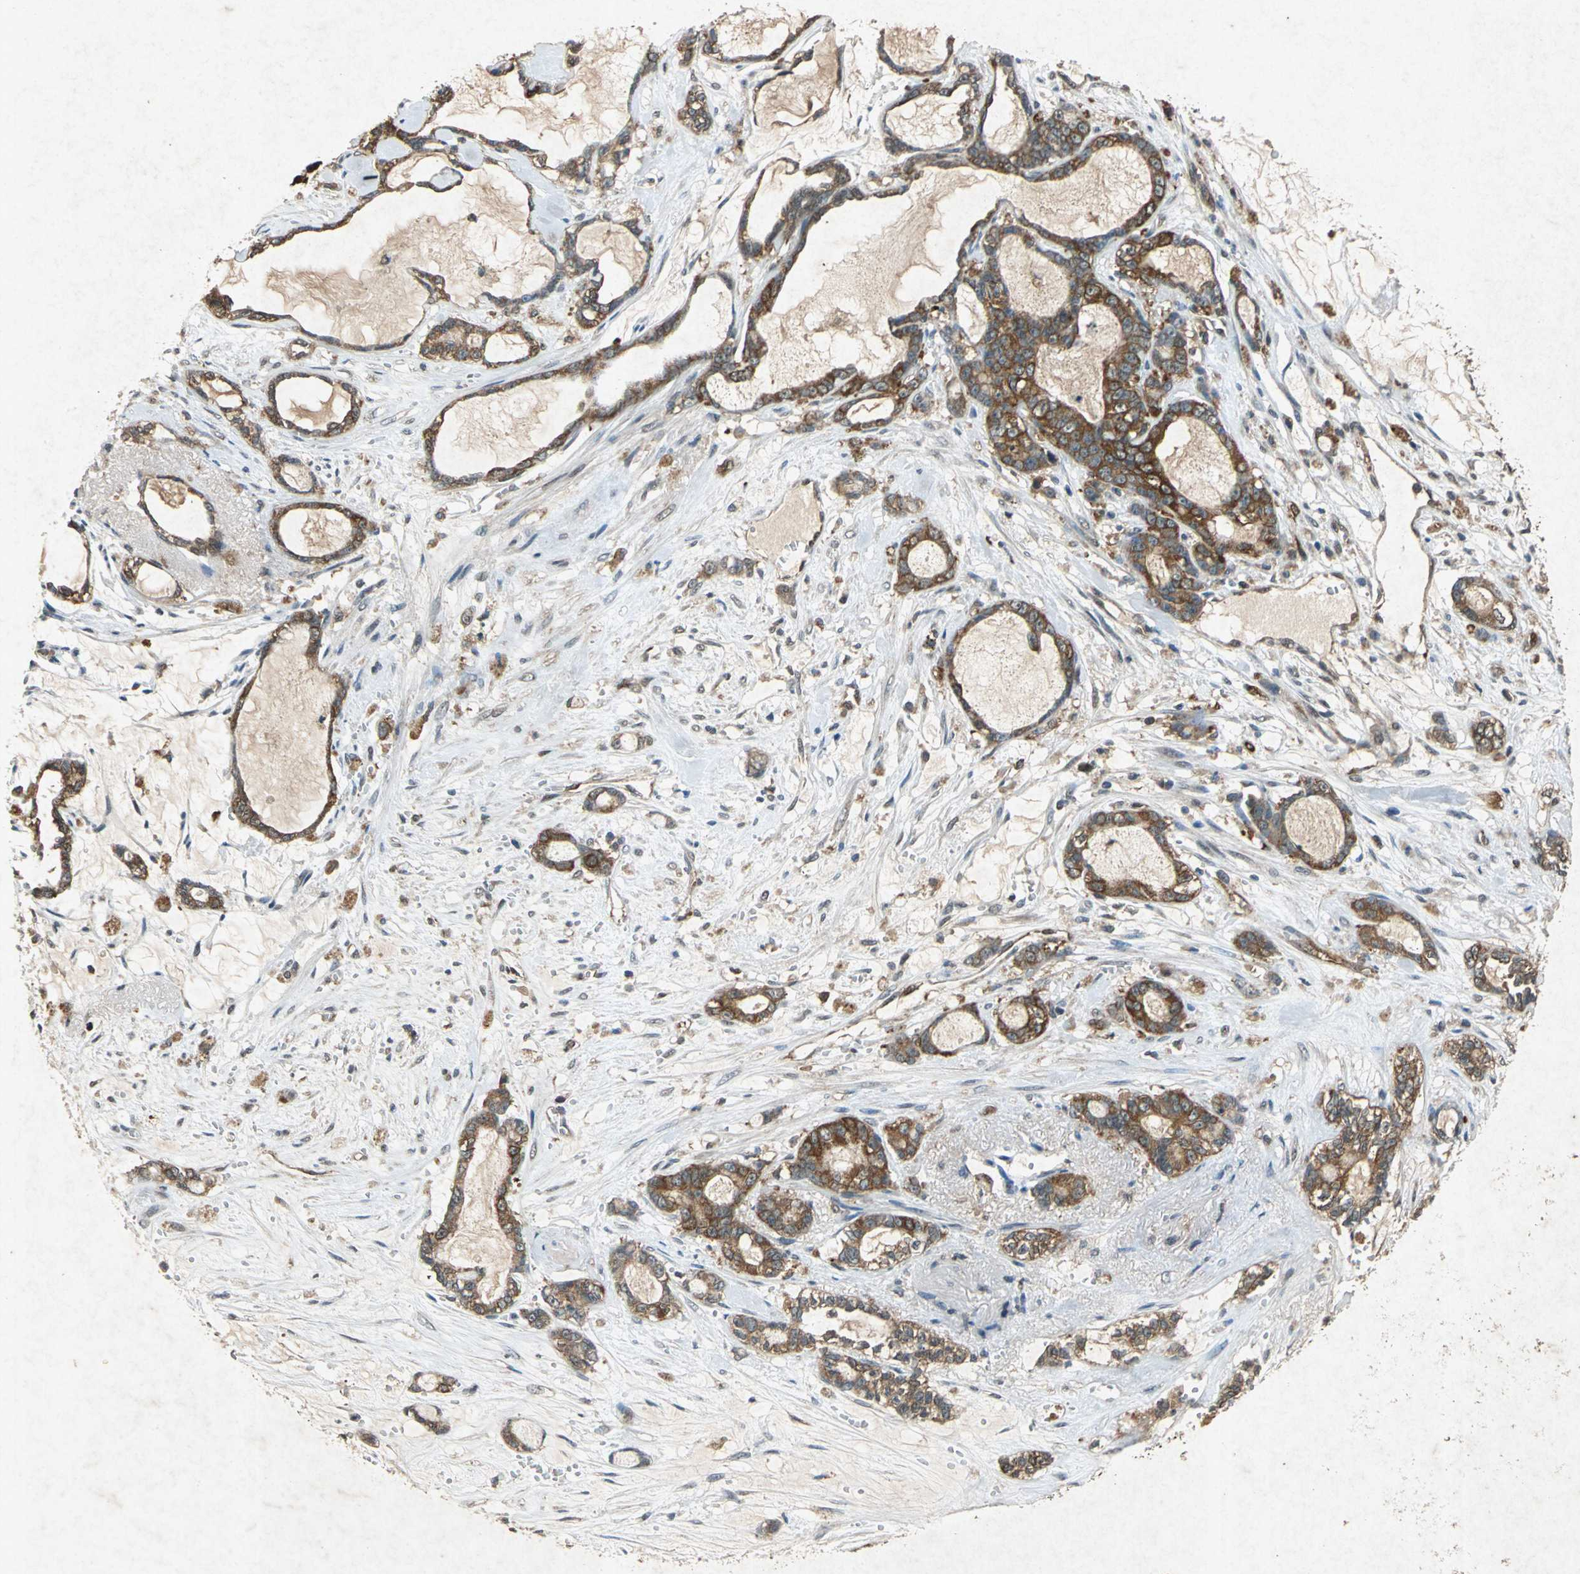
{"staining": {"intensity": "strong", "quantity": ">75%", "location": "cytoplasmic/membranous"}, "tissue": "pancreatic cancer", "cell_type": "Tumor cells", "image_type": "cancer", "snomed": [{"axis": "morphology", "description": "Adenocarcinoma, NOS"}, {"axis": "topography", "description": "Pancreas"}], "caption": "The image exhibits a brown stain indicating the presence of a protein in the cytoplasmic/membranous of tumor cells in pancreatic cancer (adenocarcinoma). (DAB (3,3'-diaminobenzidine) IHC, brown staining for protein, blue staining for nuclei).", "gene": "HSP90AB1", "patient": {"sex": "female", "age": 73}}